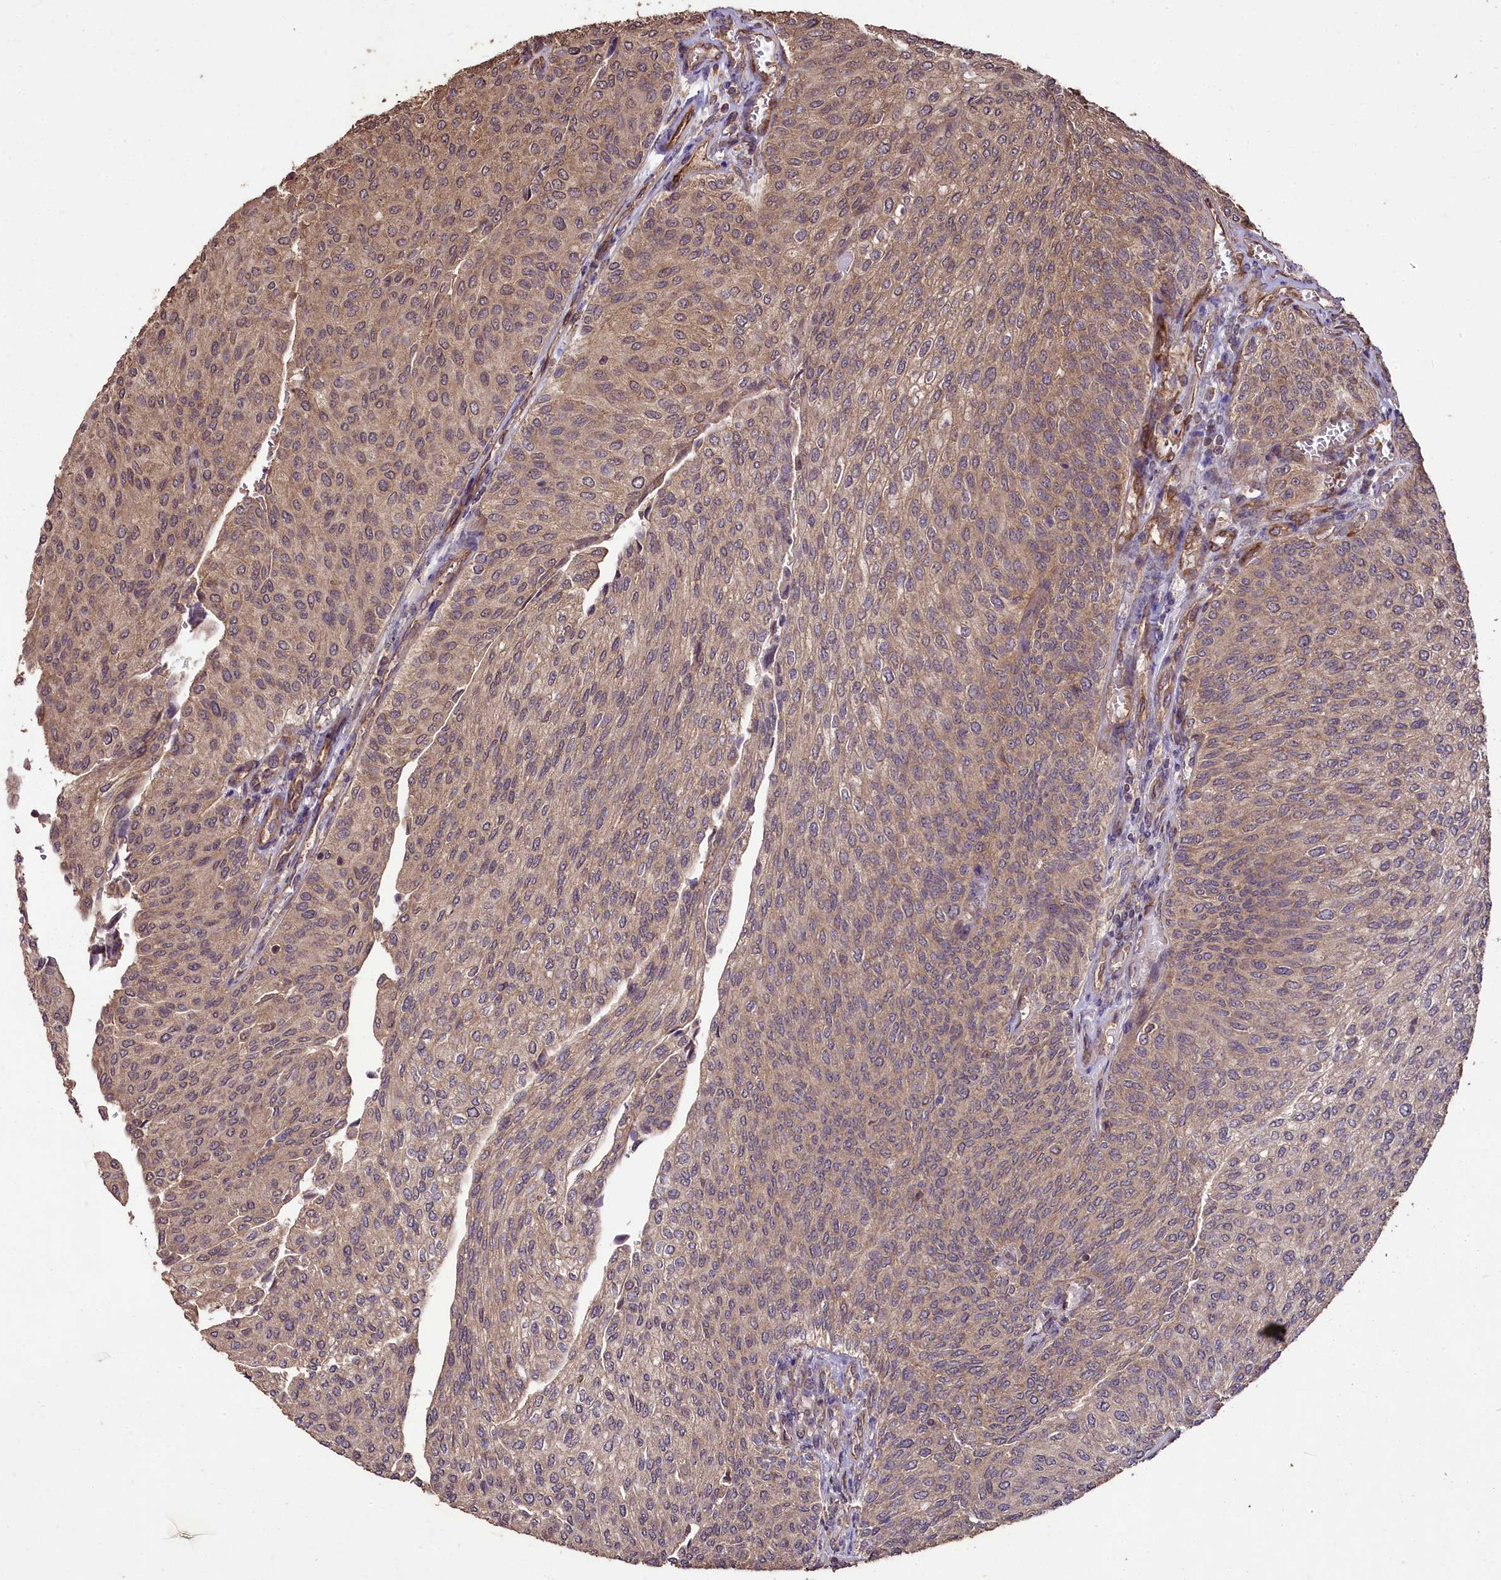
{"staining": {"intensity": "weak", "quantity": ">75%", "location": "cytoplasmic/membranous"}, "tissue": "urothelial cancer", "cell_type": "Tumor cells", "image_type": "cancer", "snomed": [{"axis": "morphology", "description": "Urothelial carcinoma, High grade"}, {"axis": "topography", "description": "Urinary bladder"}], "caption": "Immunohistochemistry micrograph of neoplastic tissue: urothelial cancer stained using immunohistochemistry (IHC) reveals low levels of weak protein expression localized specifically in the cytoplasmic/membranous of tumor cells, appearing as a cytoplasmic/membranous brown color.", "gene": "TTLL10", "patient": {"sex": "female", "age": 79}}